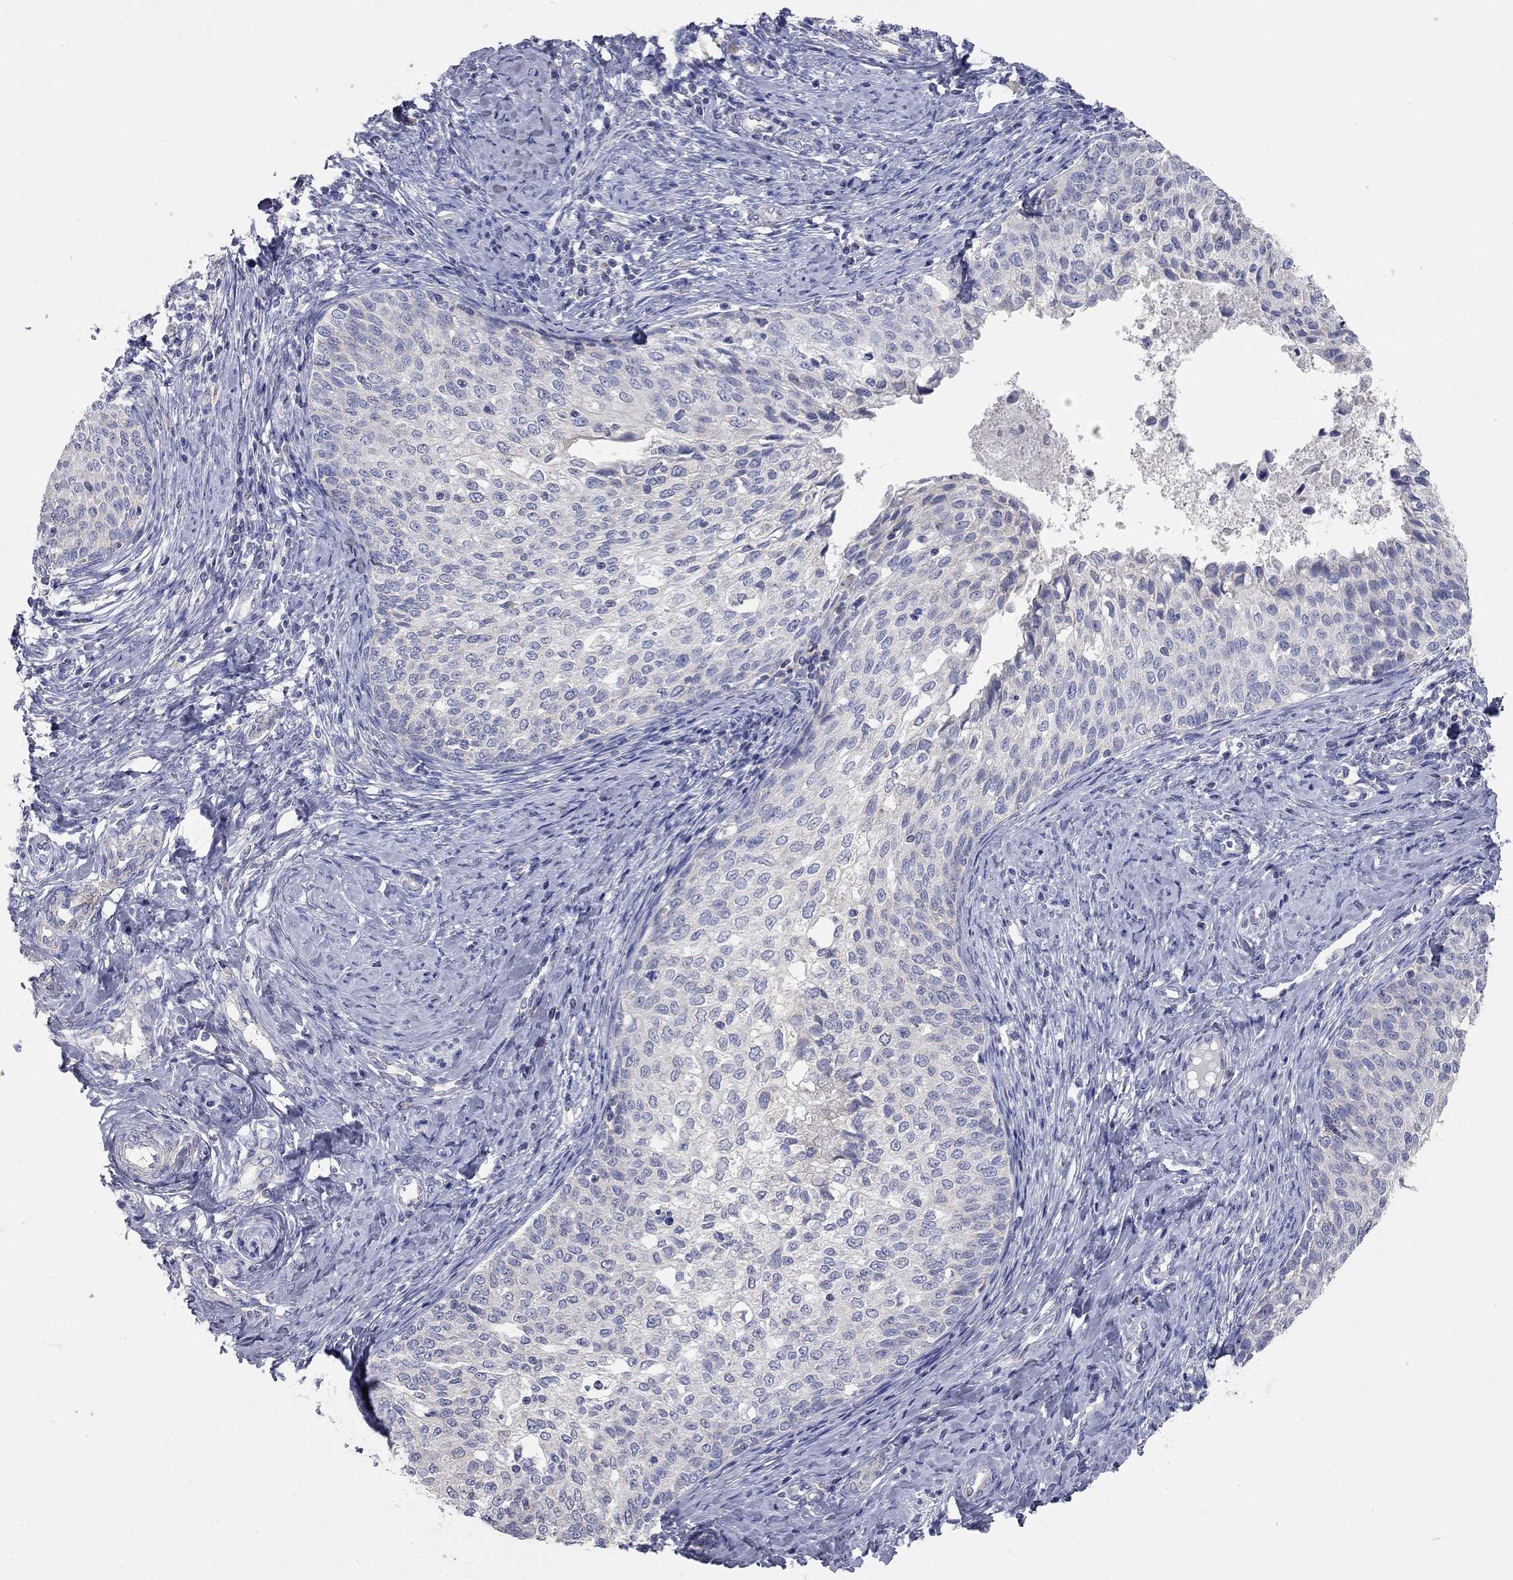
{"staining": {"intensity": "negative", "quantity": "none", "location": "none"}, "tissue": "cervical cancer", "cell_type": "Tumor cells", "image_type": "cancer", "snomed": [{"axis": "morphology", "description": "Squamous cell carcinoma, NOS"}, {"axis": "topography", "description": "Cervix"}], "caption": "A photomicrograph of cervical cancer (squamous cell carcinoma) stained for a protein displays no brown staining in tumor cells.", "gene": "CFAP161", "patient": {"sex": "female", "age": 51}}